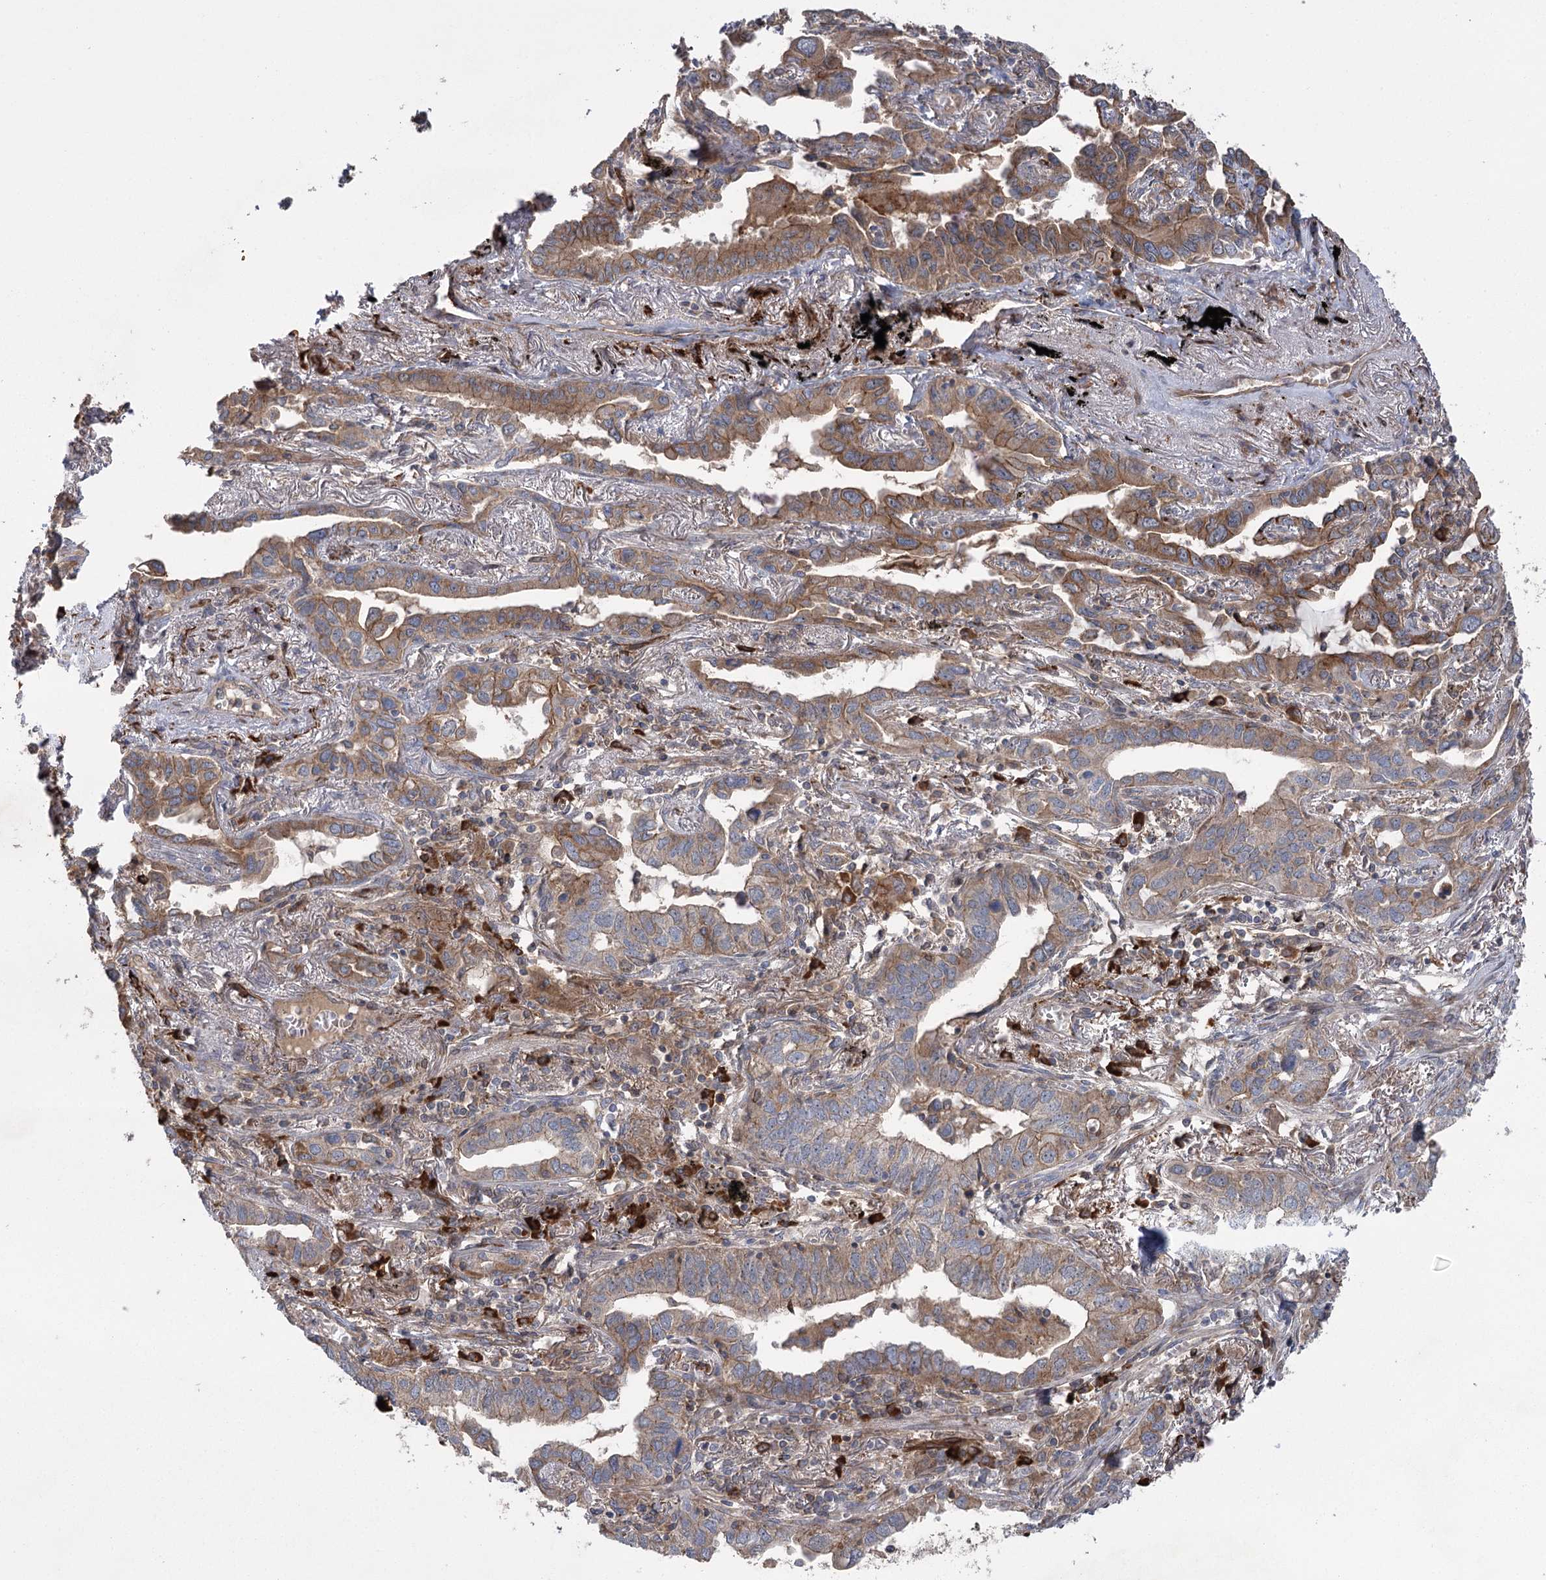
{"staining": {"intensity": "moderate", "quantity": ">75%", "location": "cytoplasmic/membranous"}, "tissue": "lung cancer", "cell_type": "Tumor cells", "image_type": "cancer", "snomed": [{"axis": "morphology", "description": "Adenocarcinoma, NOS"}, {"axis": "topography", "description": "Lung"}], "caption": "IHC image of human lung adenocarcinoma stained for a protein (brown), which shows medium levels of moderate cytoplasmic/membranous staining in about >75% of tumor cells.", "gene": "KCNN2", "patient": {"sex": "male", "age": 67}}